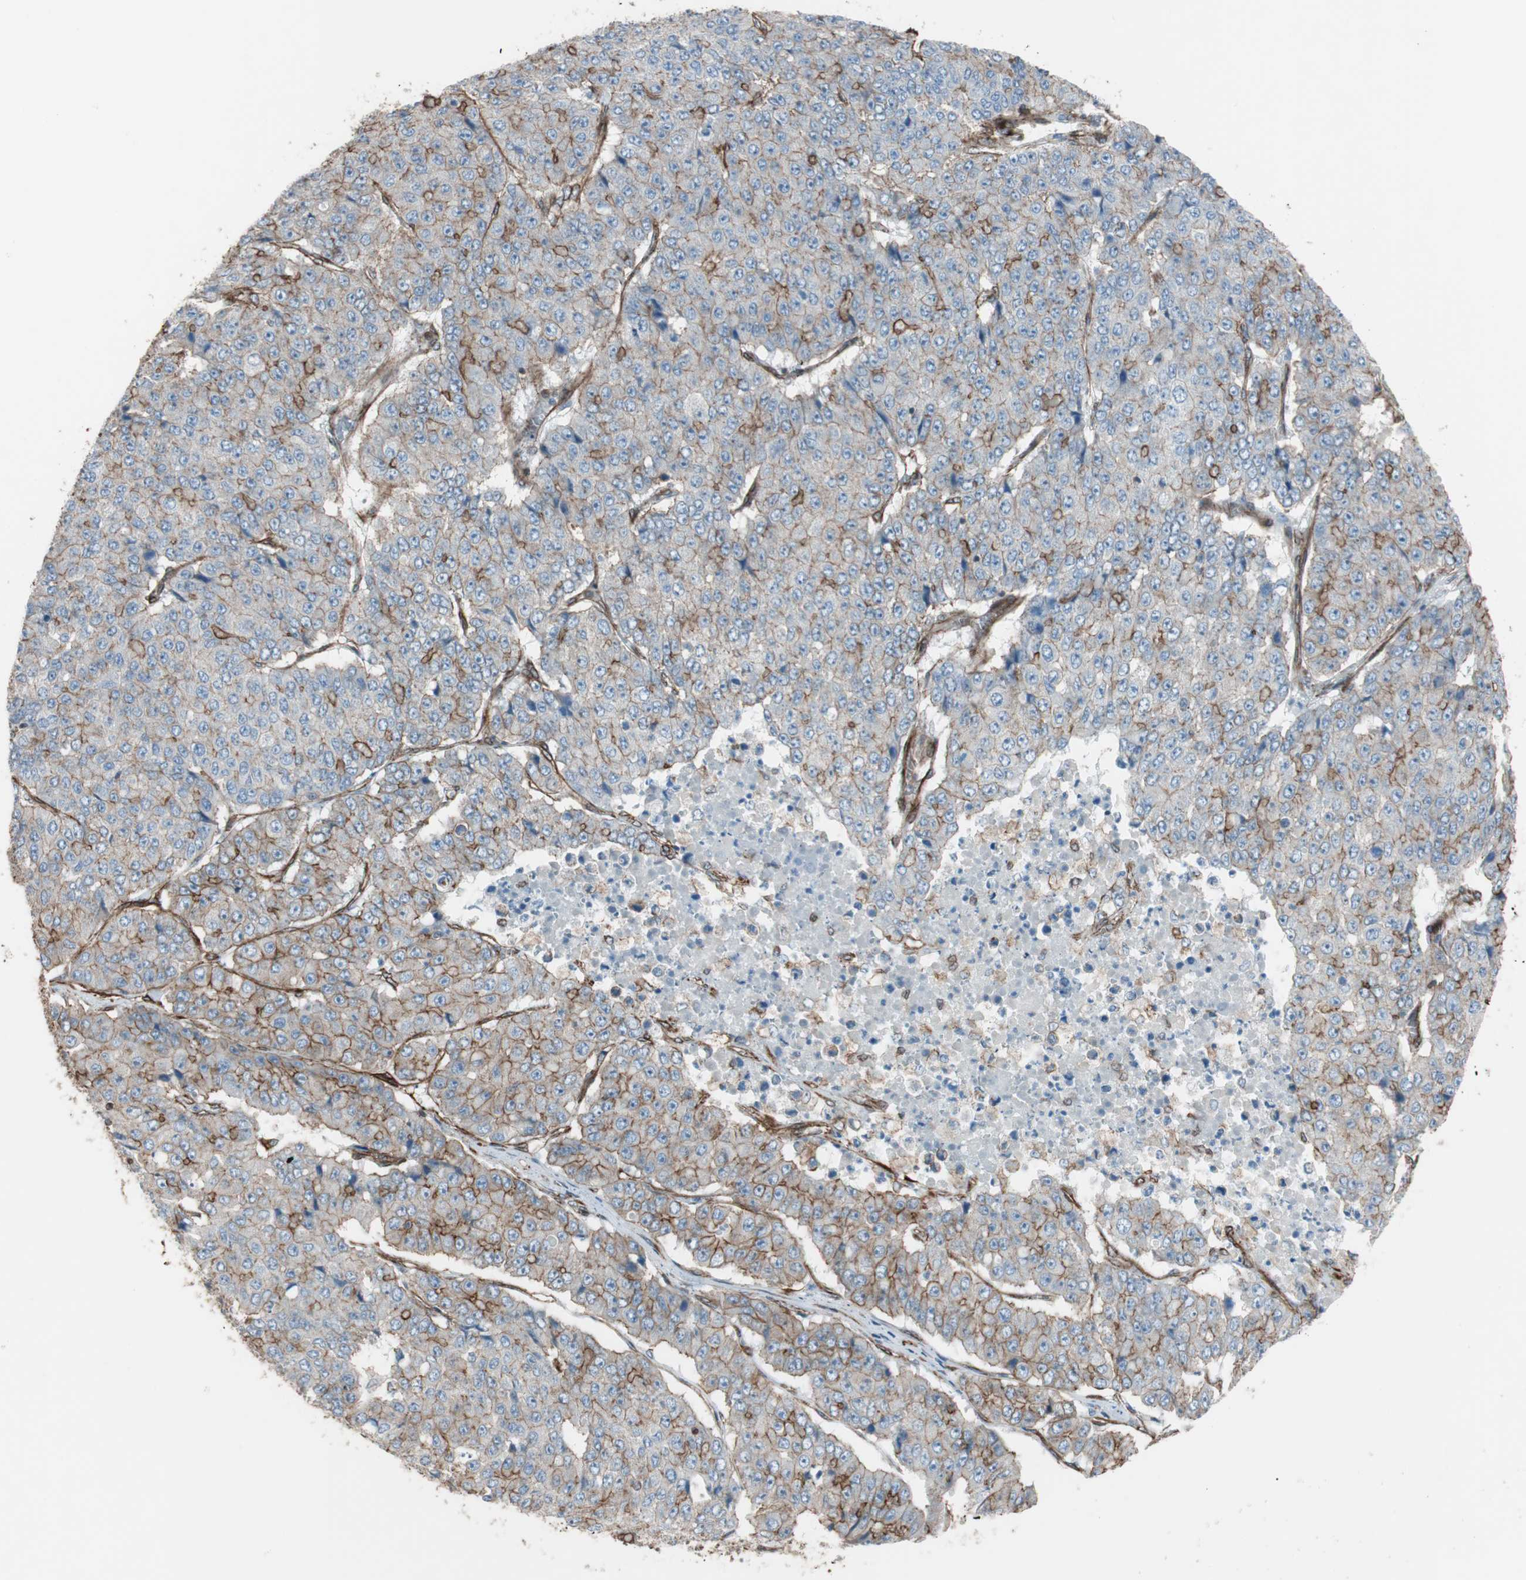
{"staining": {"intensity": "moderate", "quantity": ">75%", "location": "cytoplasmic/membranous"}, "tissue": "pancreatic cancer", "cell_type": "Tumor cells", "image_type": "cancer", "snomed": [{"axis": "morphology", "description": "Adenocarcinoma, NOS"}, {"axis": "topography", "description": "Pancreas"}], "caption": "Protein staining exhibits moderate cytoplasmic/membranous staining in about >75% of tumor cells in pancreatic cancer (adenocarcinoma). Immunohistochemistry stains the protein in brown and the nuclei are stained blue.", "gene": "TCTA", "patient": {"sex": "male", "age": 50}}